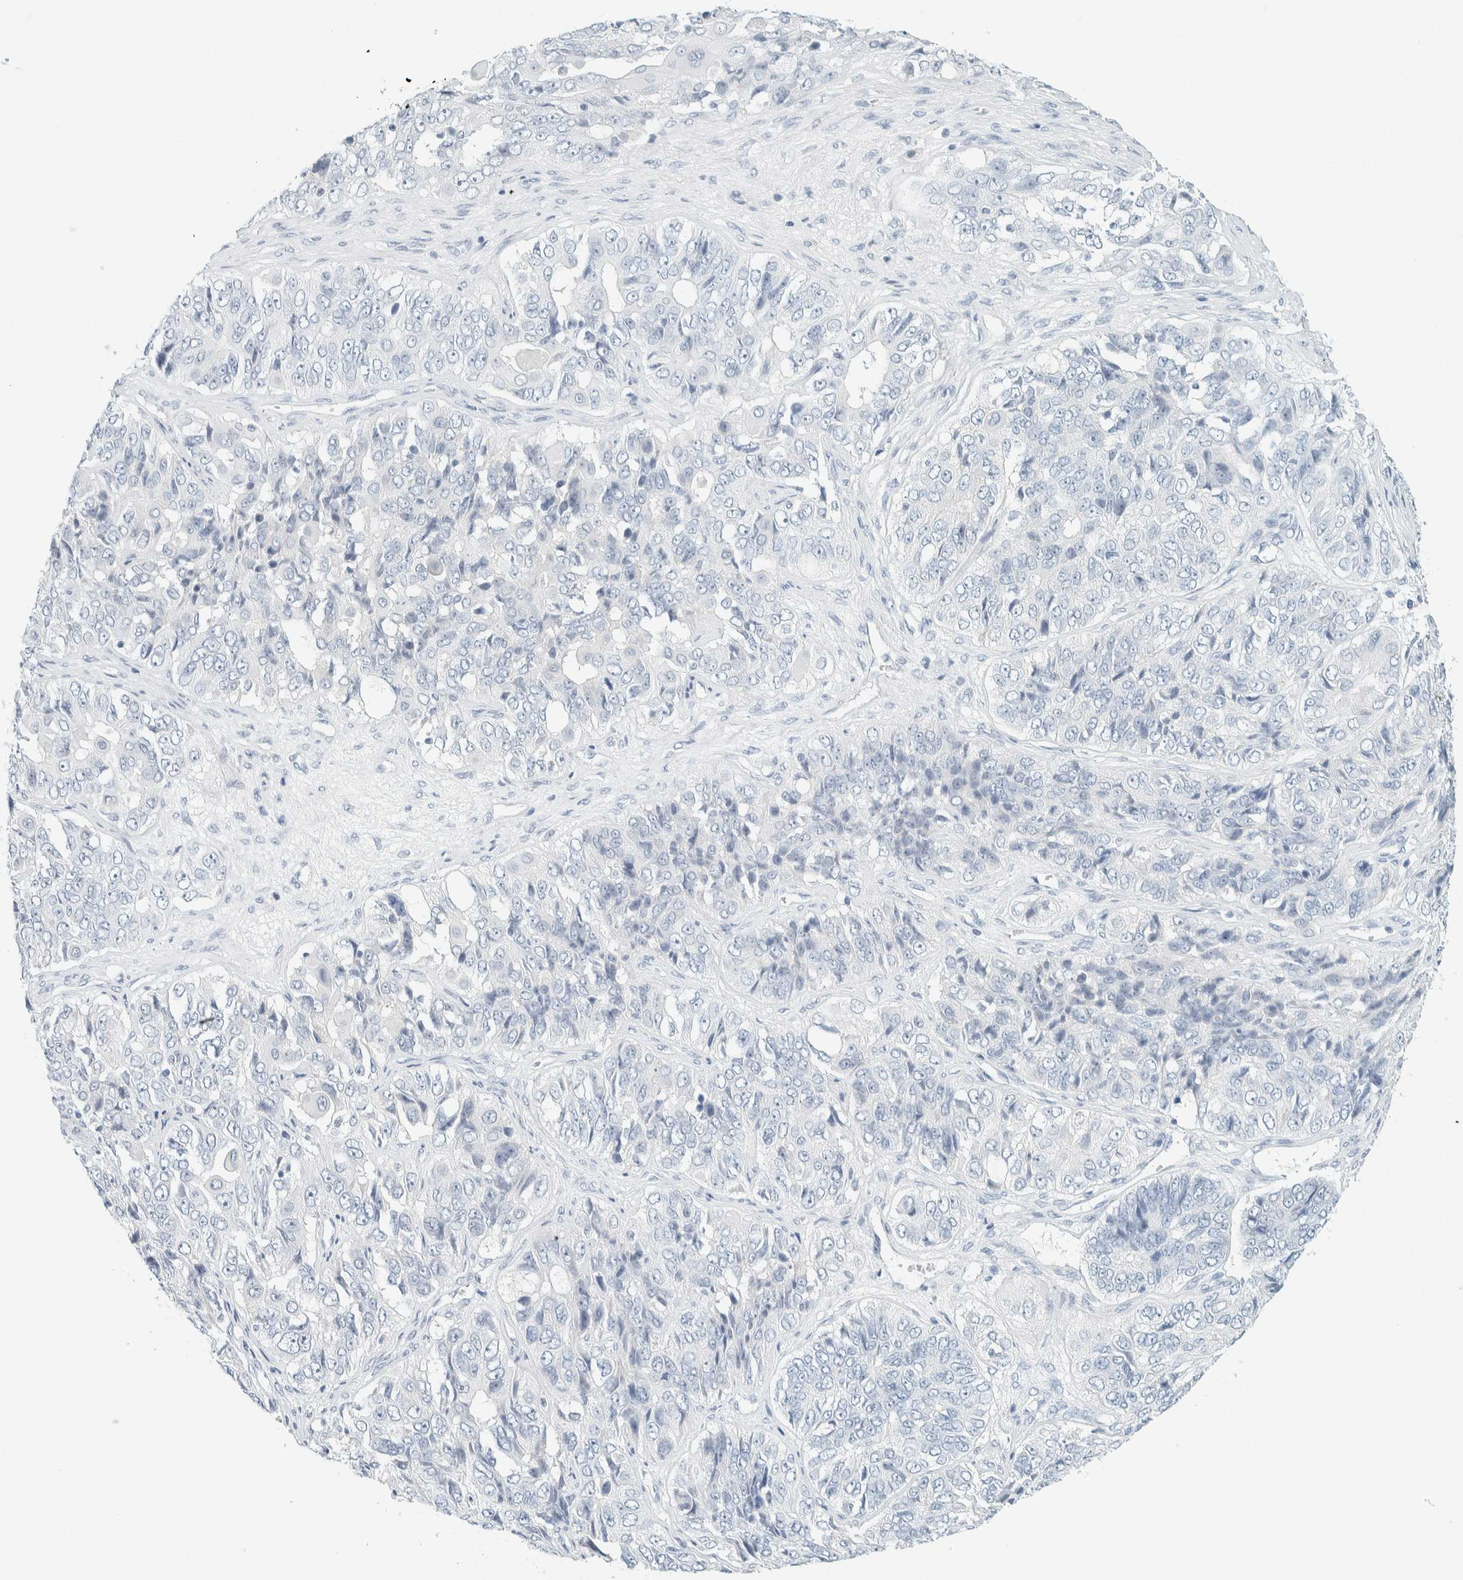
{"staining": {"intensity": "negative", "quantity": "none", "location": "none"}, "tissue": "ovarian cancer", "cell_type": "Tumor cells", "image_type": "cancer", "snomed": [{"axis": "morphology", "description": "Carcinoma, endometroid"}, {"axis": "topography", "description": "Ovary"}], "caption": "There is no significant staining in tumor cells of endometroid carcinoma (ovarian). (DAB immunohistochemistry visualized using brightfield microscopy, high magnification).", "gene": "ARHGAP27", "patient": {"sex": "female", "age": 51}}